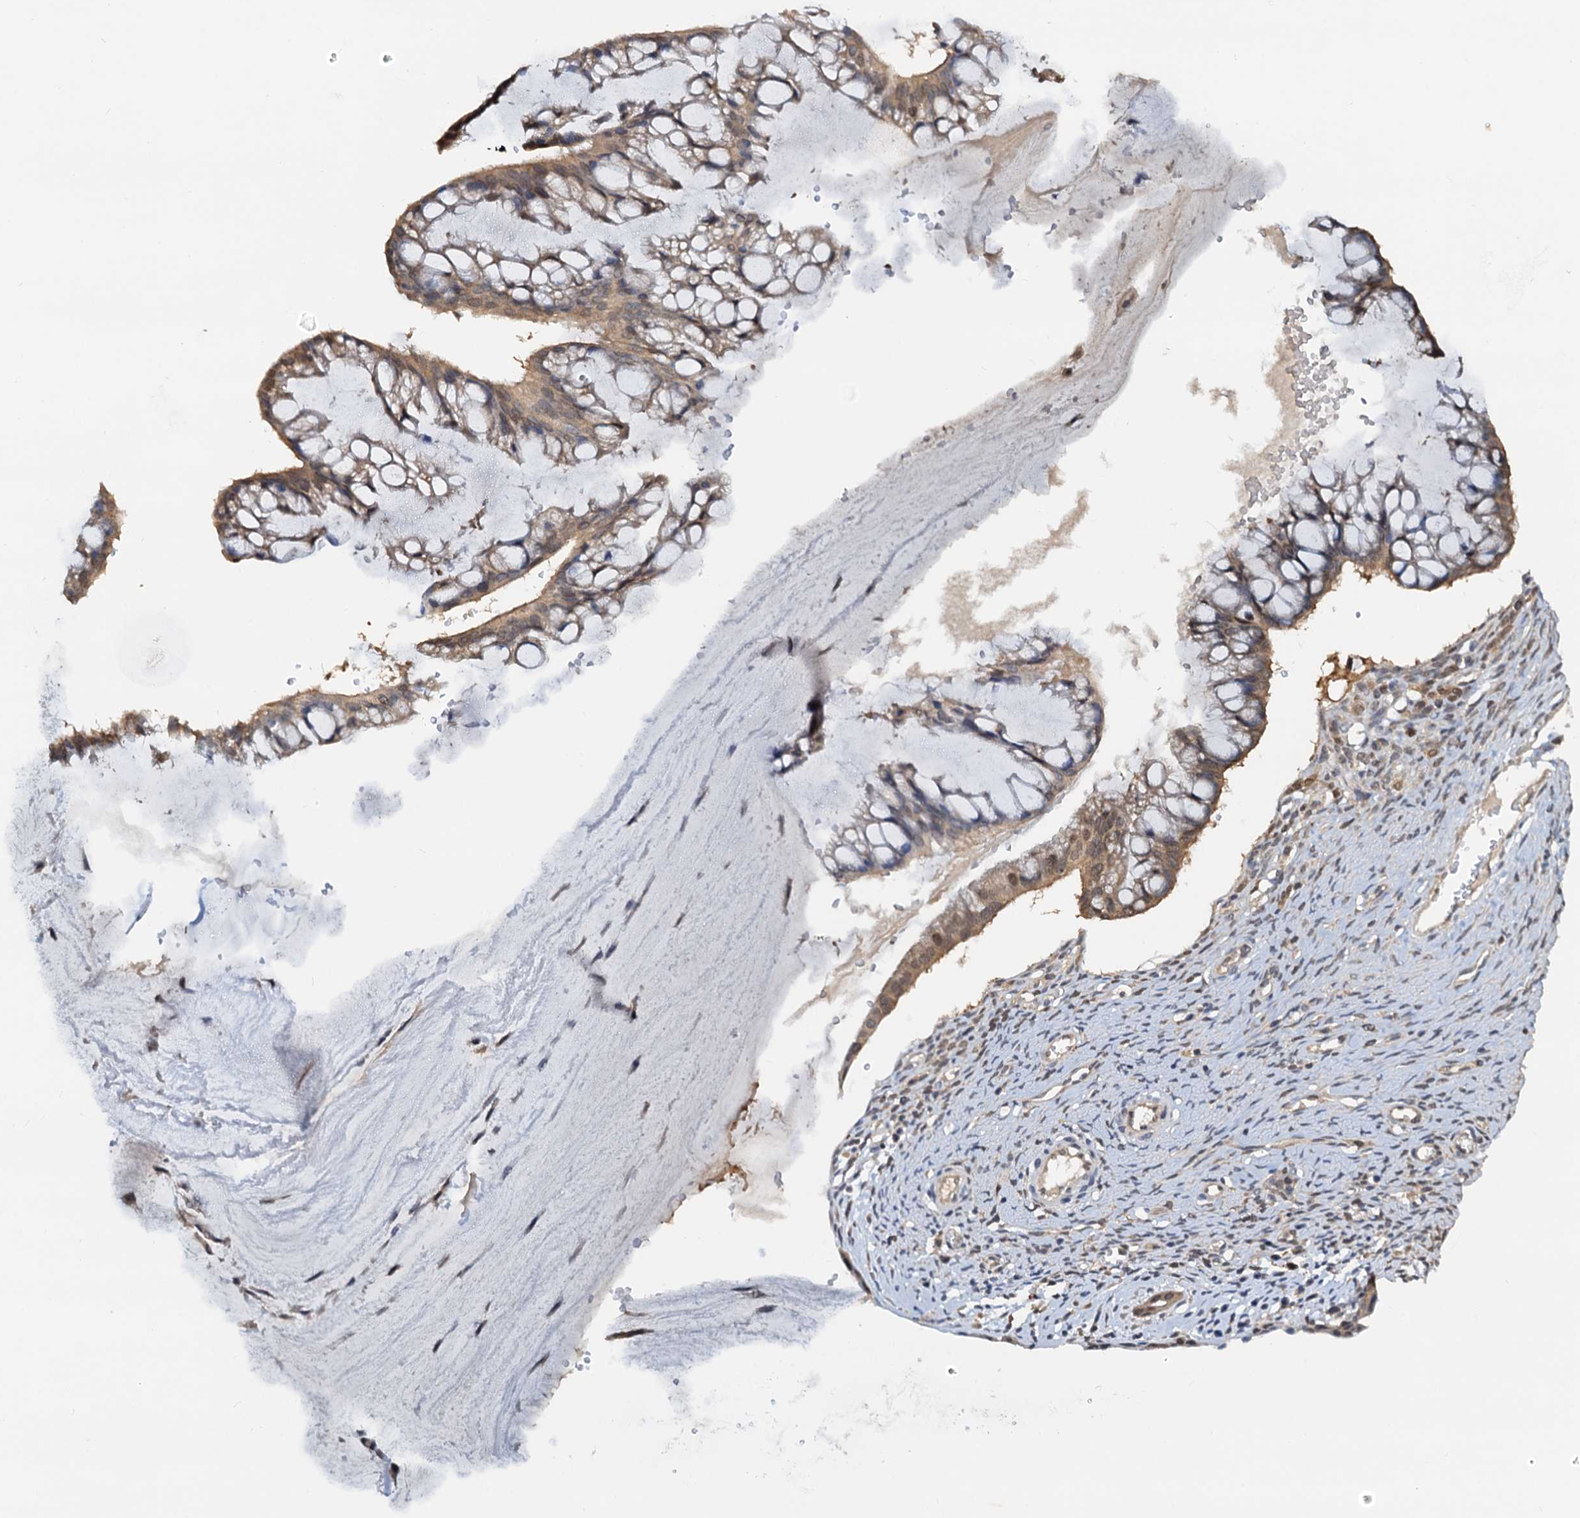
{"staining": {"intensity": "moderate", "quantity": ">75%", "location": "cytoplasmic/membranous"}, "tissue": "ovarian cancer", "cell_type": "Tumor cells", "image_type": "cancer", "snomed": [{"axis": "morphology", "description": "Cystadenocarcinoma, mucinous, NOS"}, {"axis": "topography", "description": "Ovary"}], "caption": "DAB (3,3'-diaminobenzidine) immunohistochemical staining of ovarian cancer (mucinous cystadenocarcinoma) exhibits moderate cytoplasmic/membranous protein staining in approximately >75% of tumor cells.", "gene": "PTGES3", "patient": {"sex": "female", "age": 73}}